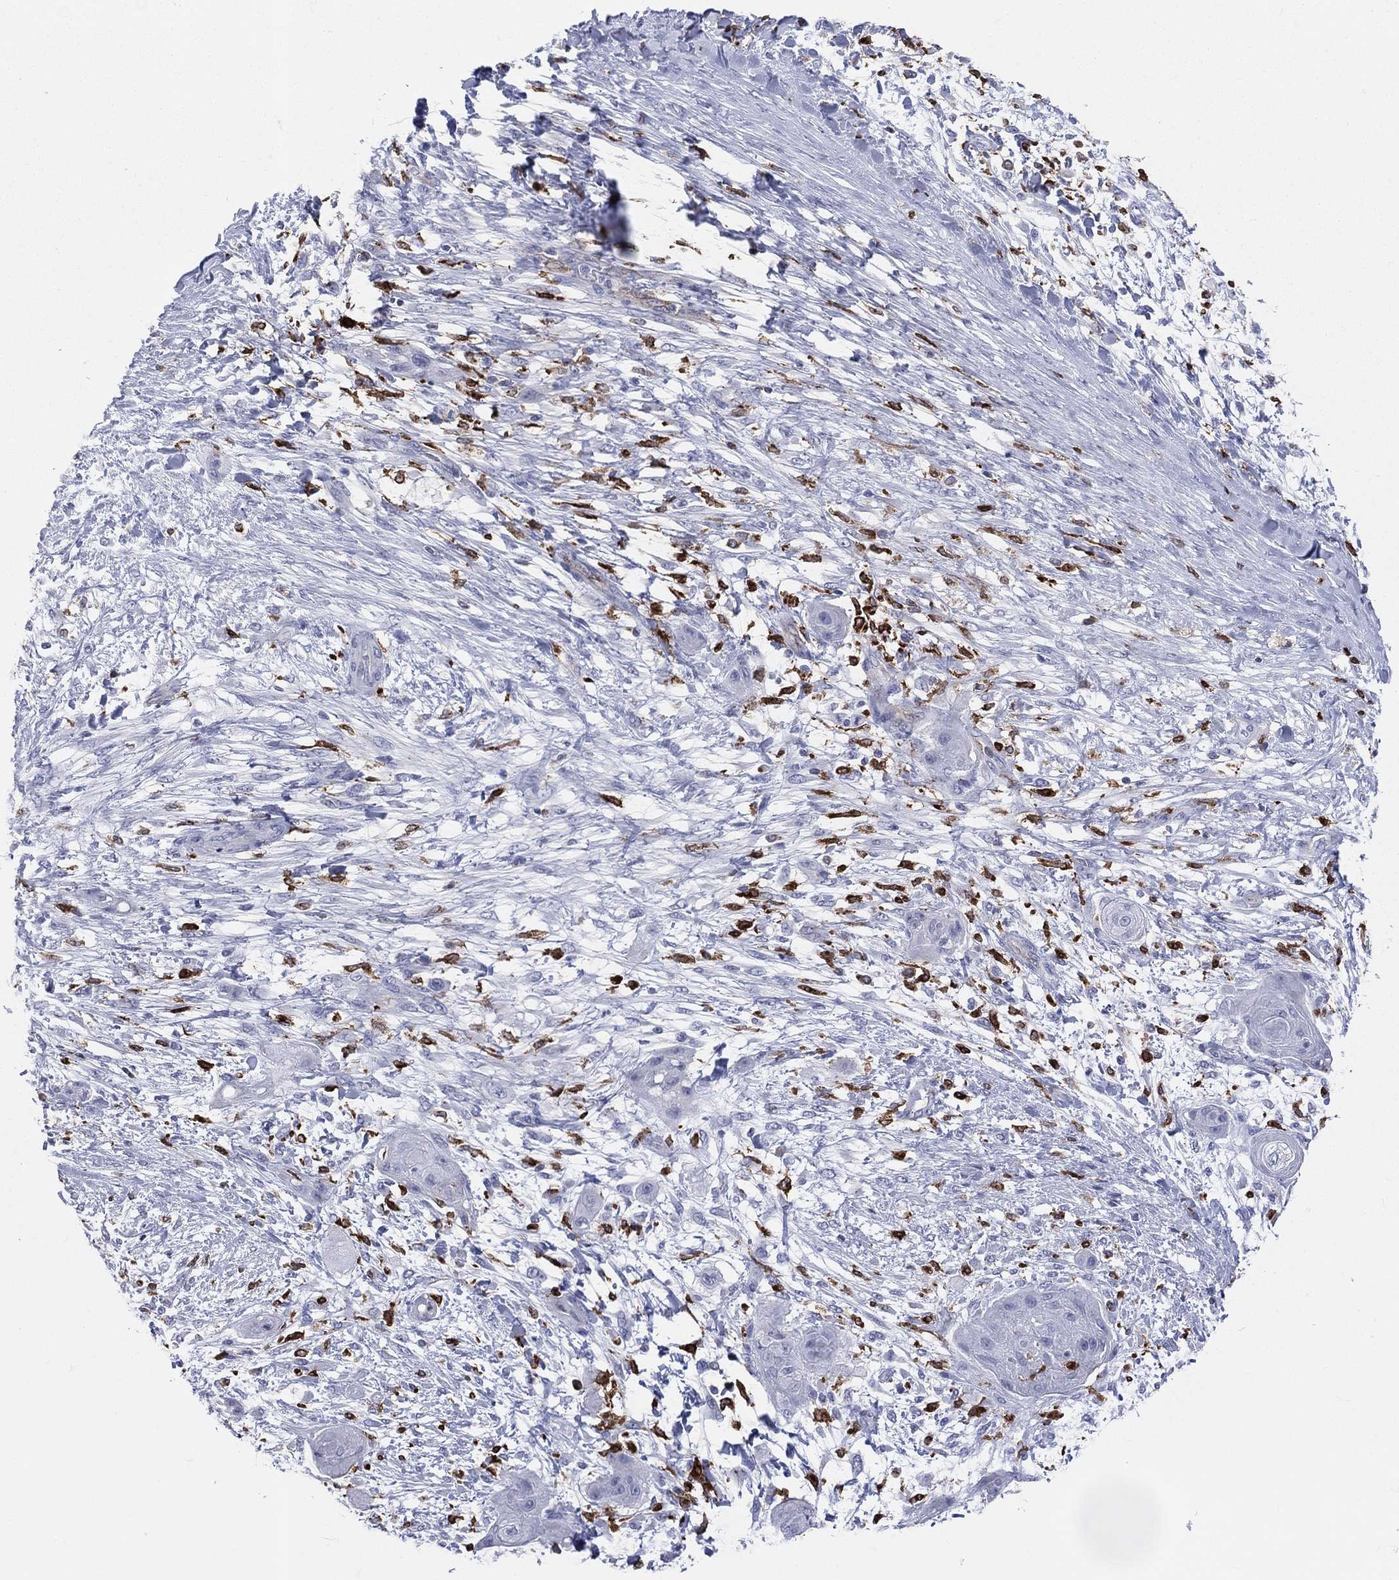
{"staining": {"intensity": "negative", "quantity": "none", "location": "none"}, "tissue": "skin cancer", "cell_type": "Tumor cells", "image_type": "cancer", "snomed": [{"axis": "morphology", "description": "Squamous cell carcinoma, NOS"}, {"axis": "topography", "description": "Skin"}], "caption": "Immunohistochemistry photomicrograph of neoplastic tissue: human skin squamous cell carcinoma stained with DAB demonstrates no significant protein positivity in tumor cells.", "gene": "CD74", "patient": {"sex": "male", "age": 62}}